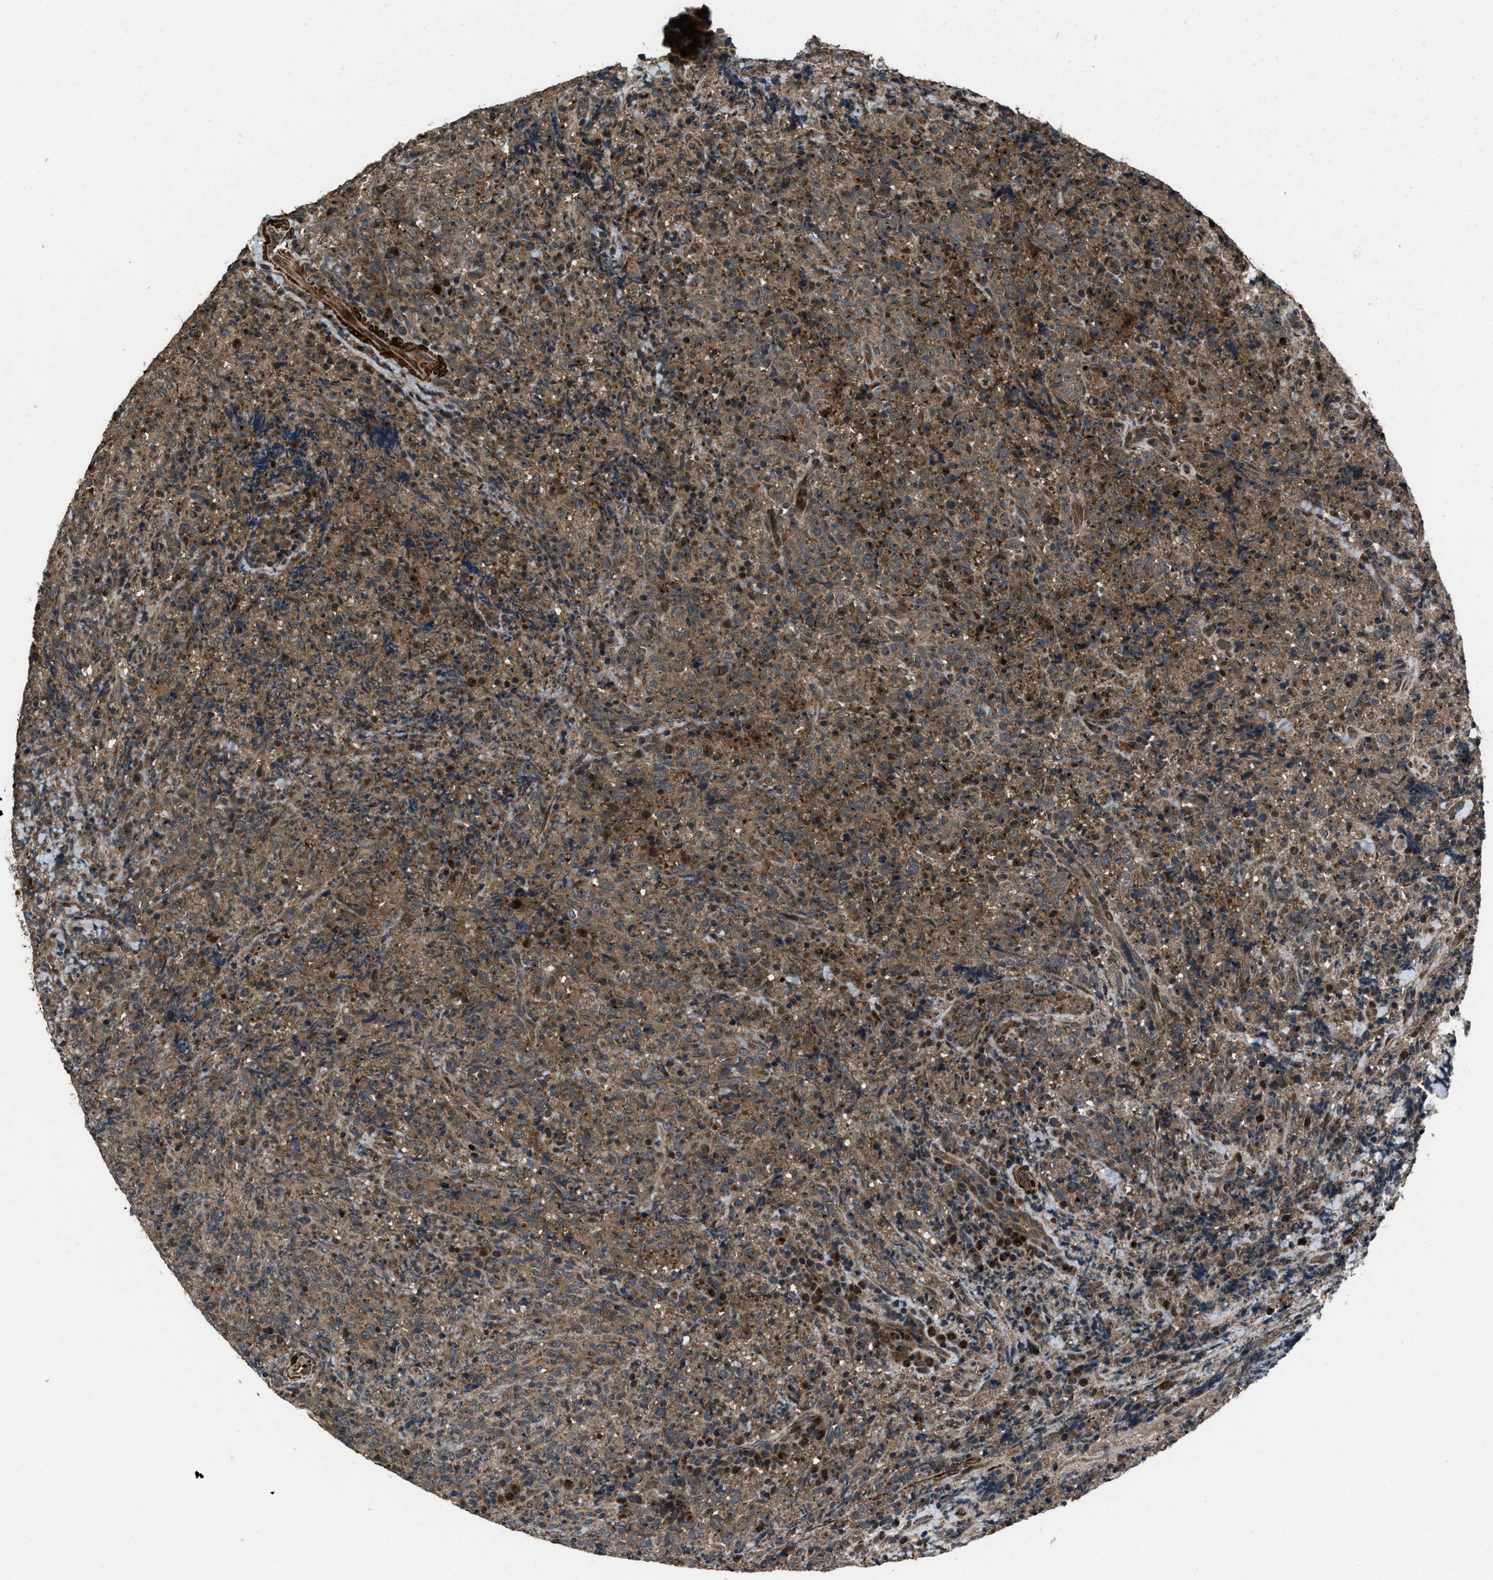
{"staining": {"intensity": "moderate", "quantity": ">75%", "location": "cytoplasmic/membranous"}, "tissue": "lymphoma", "cell_type": "Tumor cells", "image_type": "cancer", "snomed": [{"axis": "morphology", "description": "Malignant lymphoma, non-Hodgkin's type, High grade"}, {"axis": "topography", "description": "Tonsil"}], "caption": "Immunohistochemistry (IHC) photomicrograph of neoplastic tissue: human lymphoma stained using immunohistochemistry displays medium levels of moderate protein expression localized specifically in the cytoplasmic/membranous of tumor cells, appearing as a cytoplasmic/membranous brown color.", "gene": "IRAK4", "patient": {"sex": "female", "age": 36}}